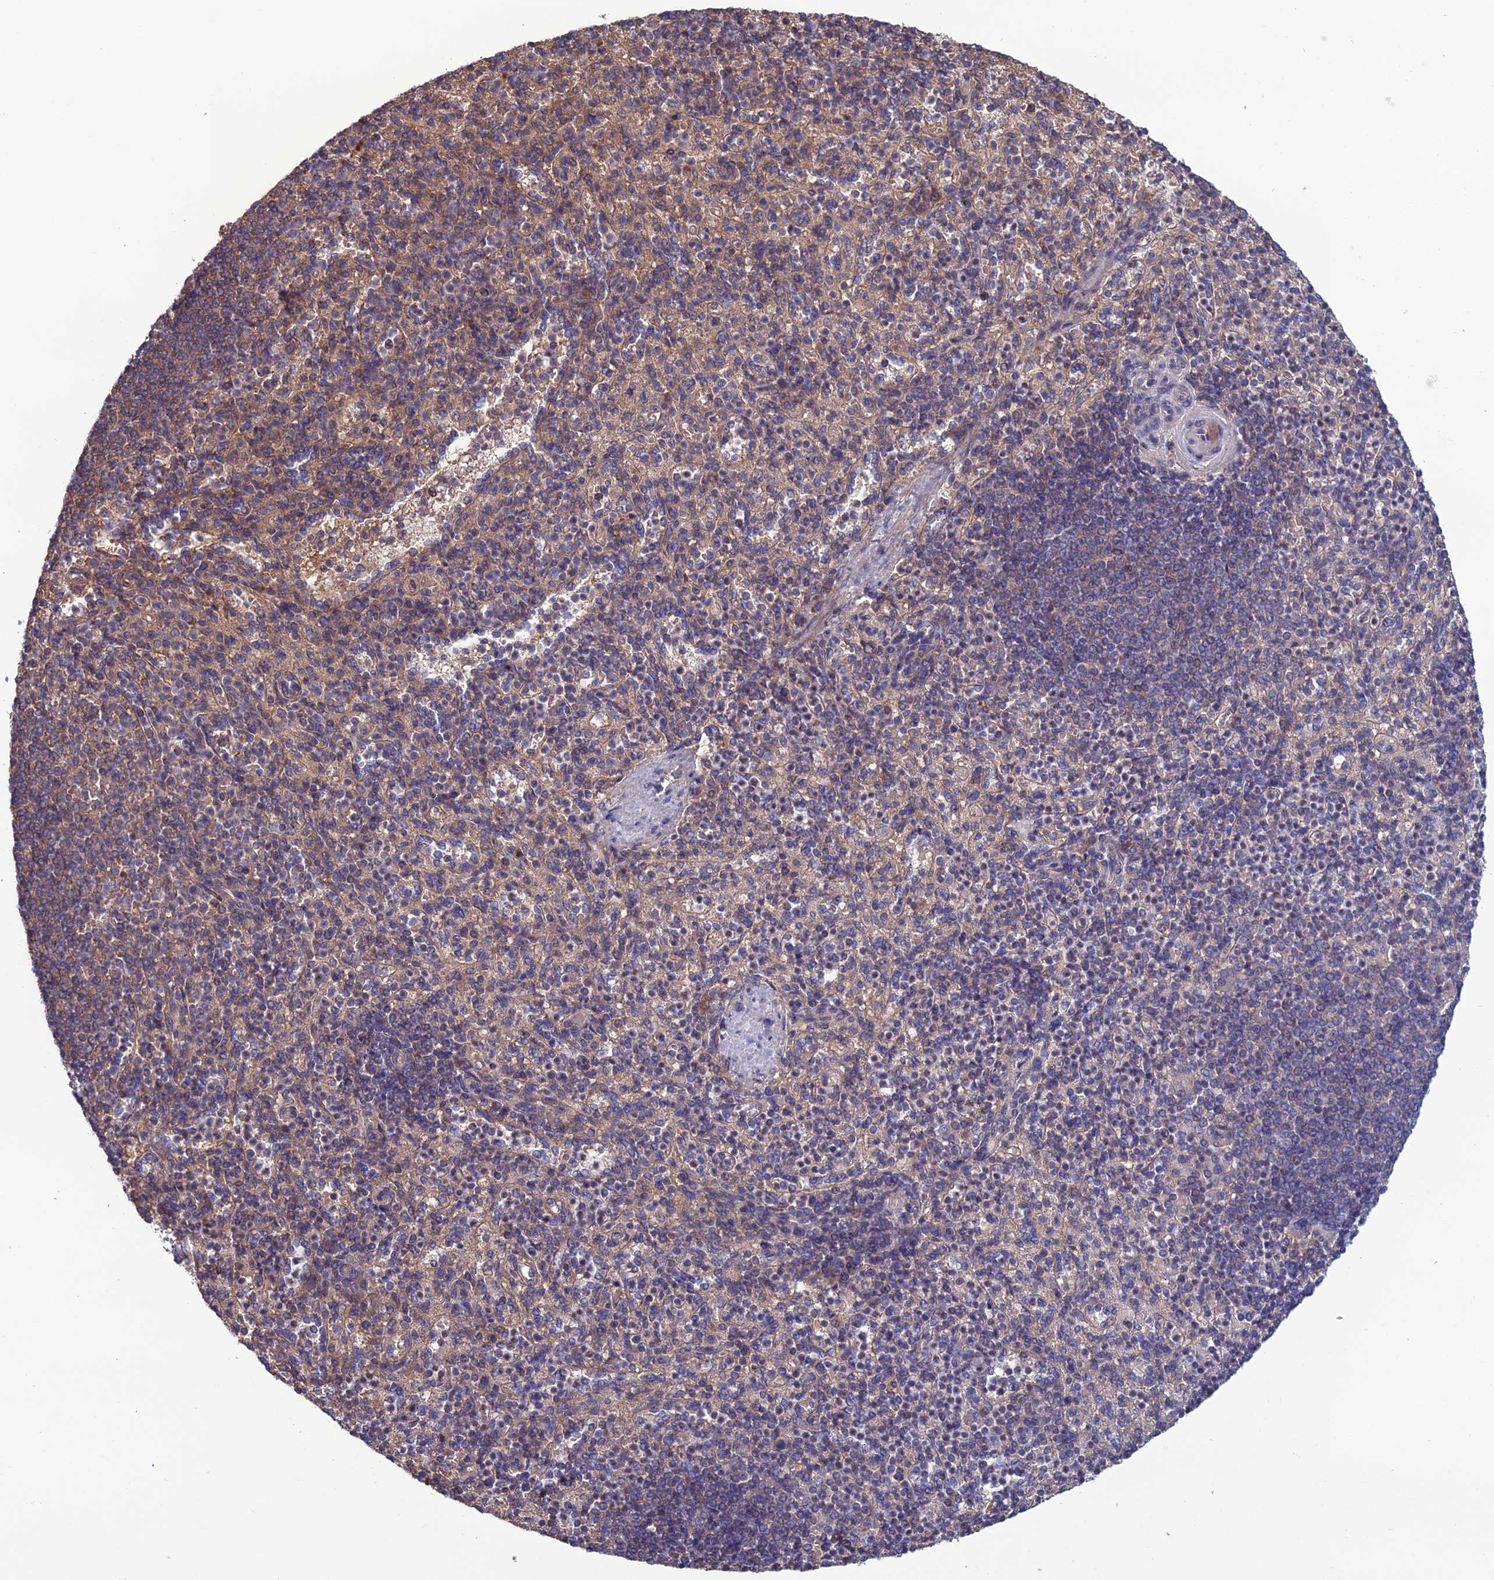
{"staining": {"intensity": "weak", "quantity": "25%-75%", "location": "cytoplasmic/membranous"}, "tissue": "spleen", "cell_type": "Cells in red pulp", "image_type": "normal", "snomed": [{"axis": "morphology", "description": "Normal tissue, NOS"}, {"axis": "topography", "description": "Spleen"}], "caption": "The micrograph displays staining of benign spleen, revealing weak cytoplasmic/membranous protein positivity (brown color) within cells in red pulp. Using DAB (3,3'-diaminobenzidine) (brown) and hematoxylin (blue) stains, captured at high magnification using brightfield microscopy.", "gene": "GALR2", "patient": {"sex": "female", "age": 74}}